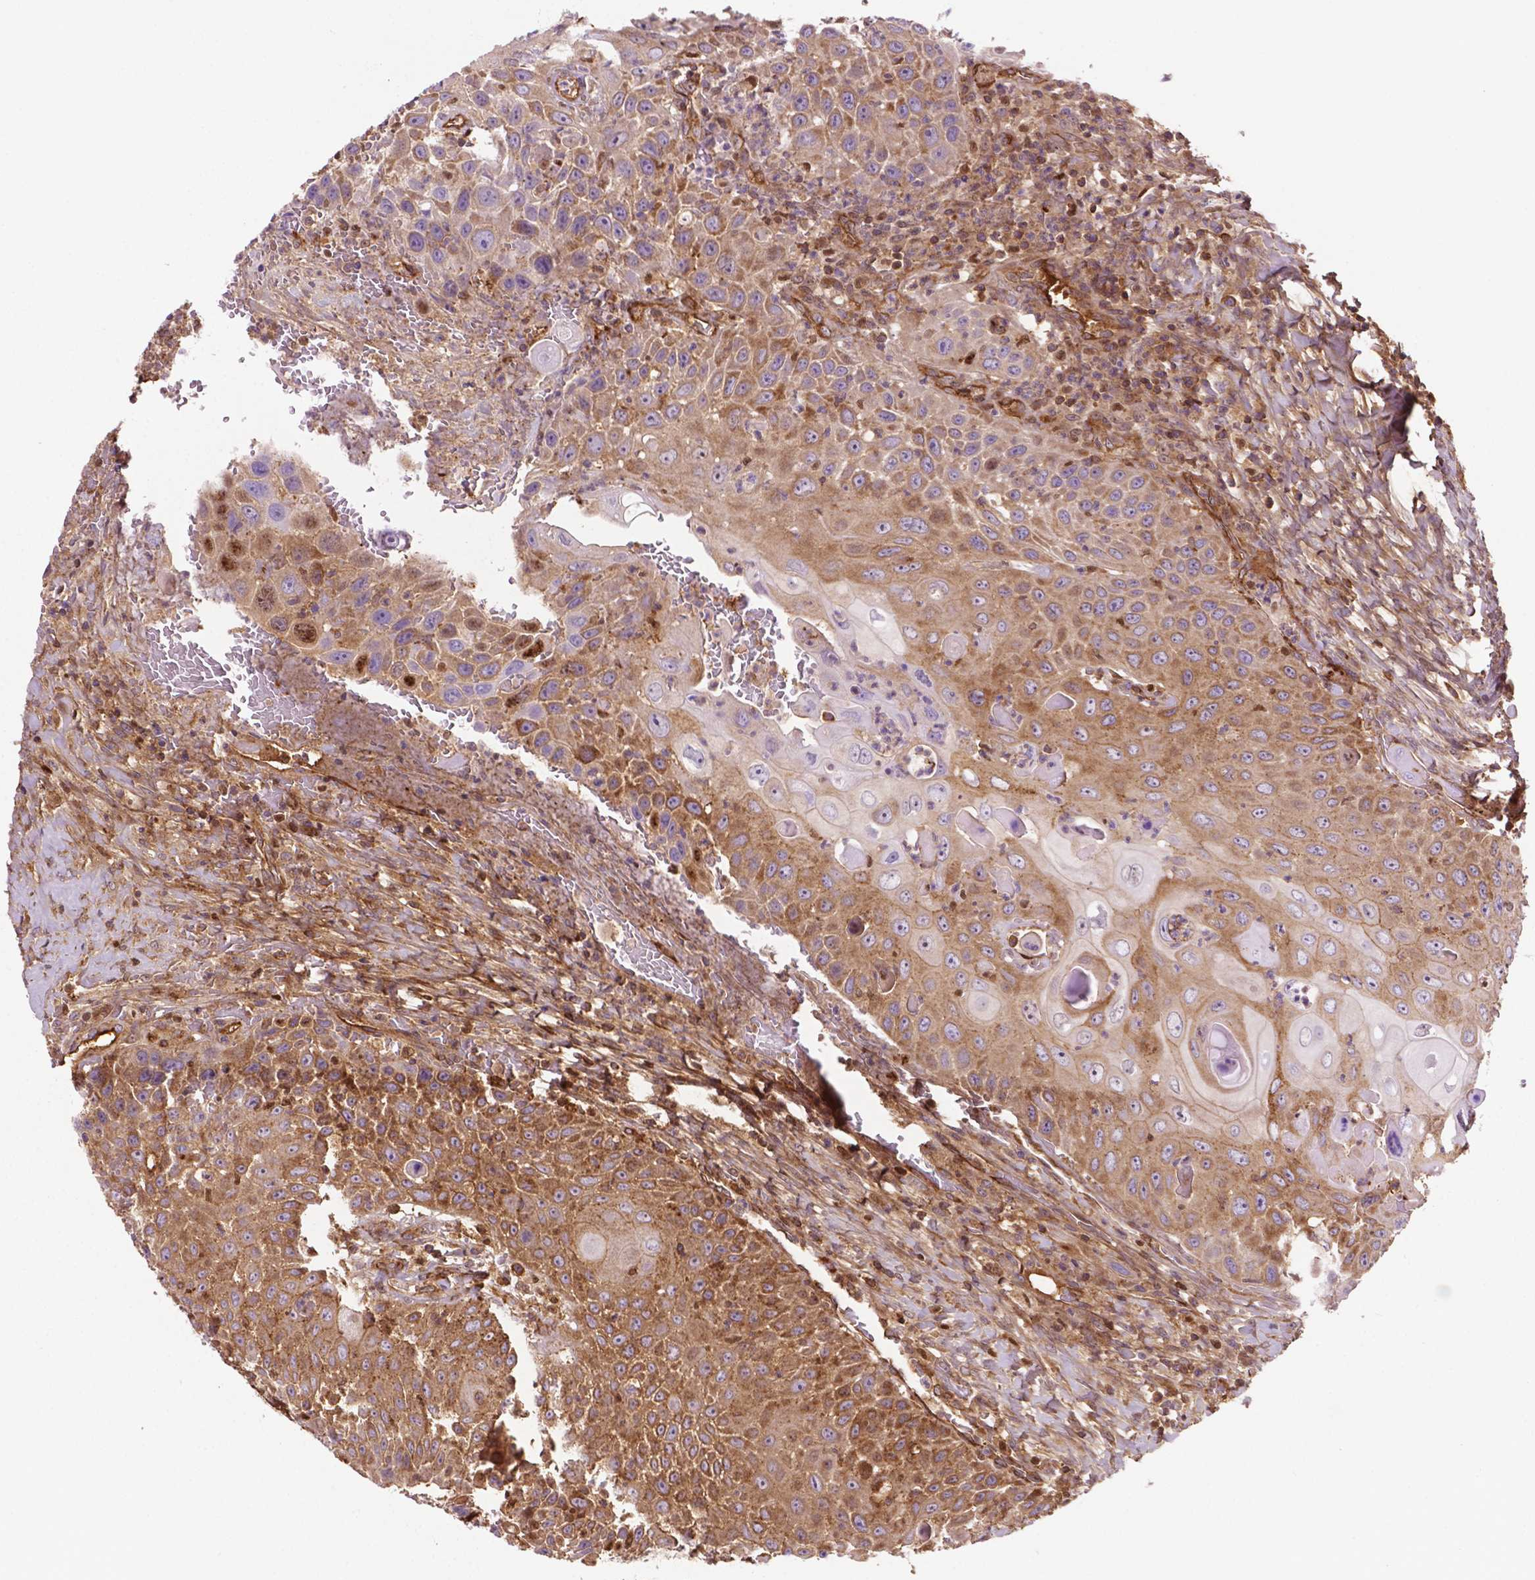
{"staining": {"intensity": "moderate", "quantity": ">75%", "location": "cytoplasmic/membranous,nuclear"}, "tissue": "head and neck cancer", "cell_type": "Tumor cells", "image_type": "cancer", "snomed": [{"axis": "morphology", "description": "Squamous cell carcinoma, NOS"}, {"axis": "topography", "description": "Head-Neck"}], "caption": "Head and neck cancer stained with IHC reveals moderate cytoplasmic/membranous and nuclear expression in about >75% of tumor cells. (IHC, brightfield microscopy, high magnification).", "gene": "DCN", "patient": {"sex": "male", "age": 69}}